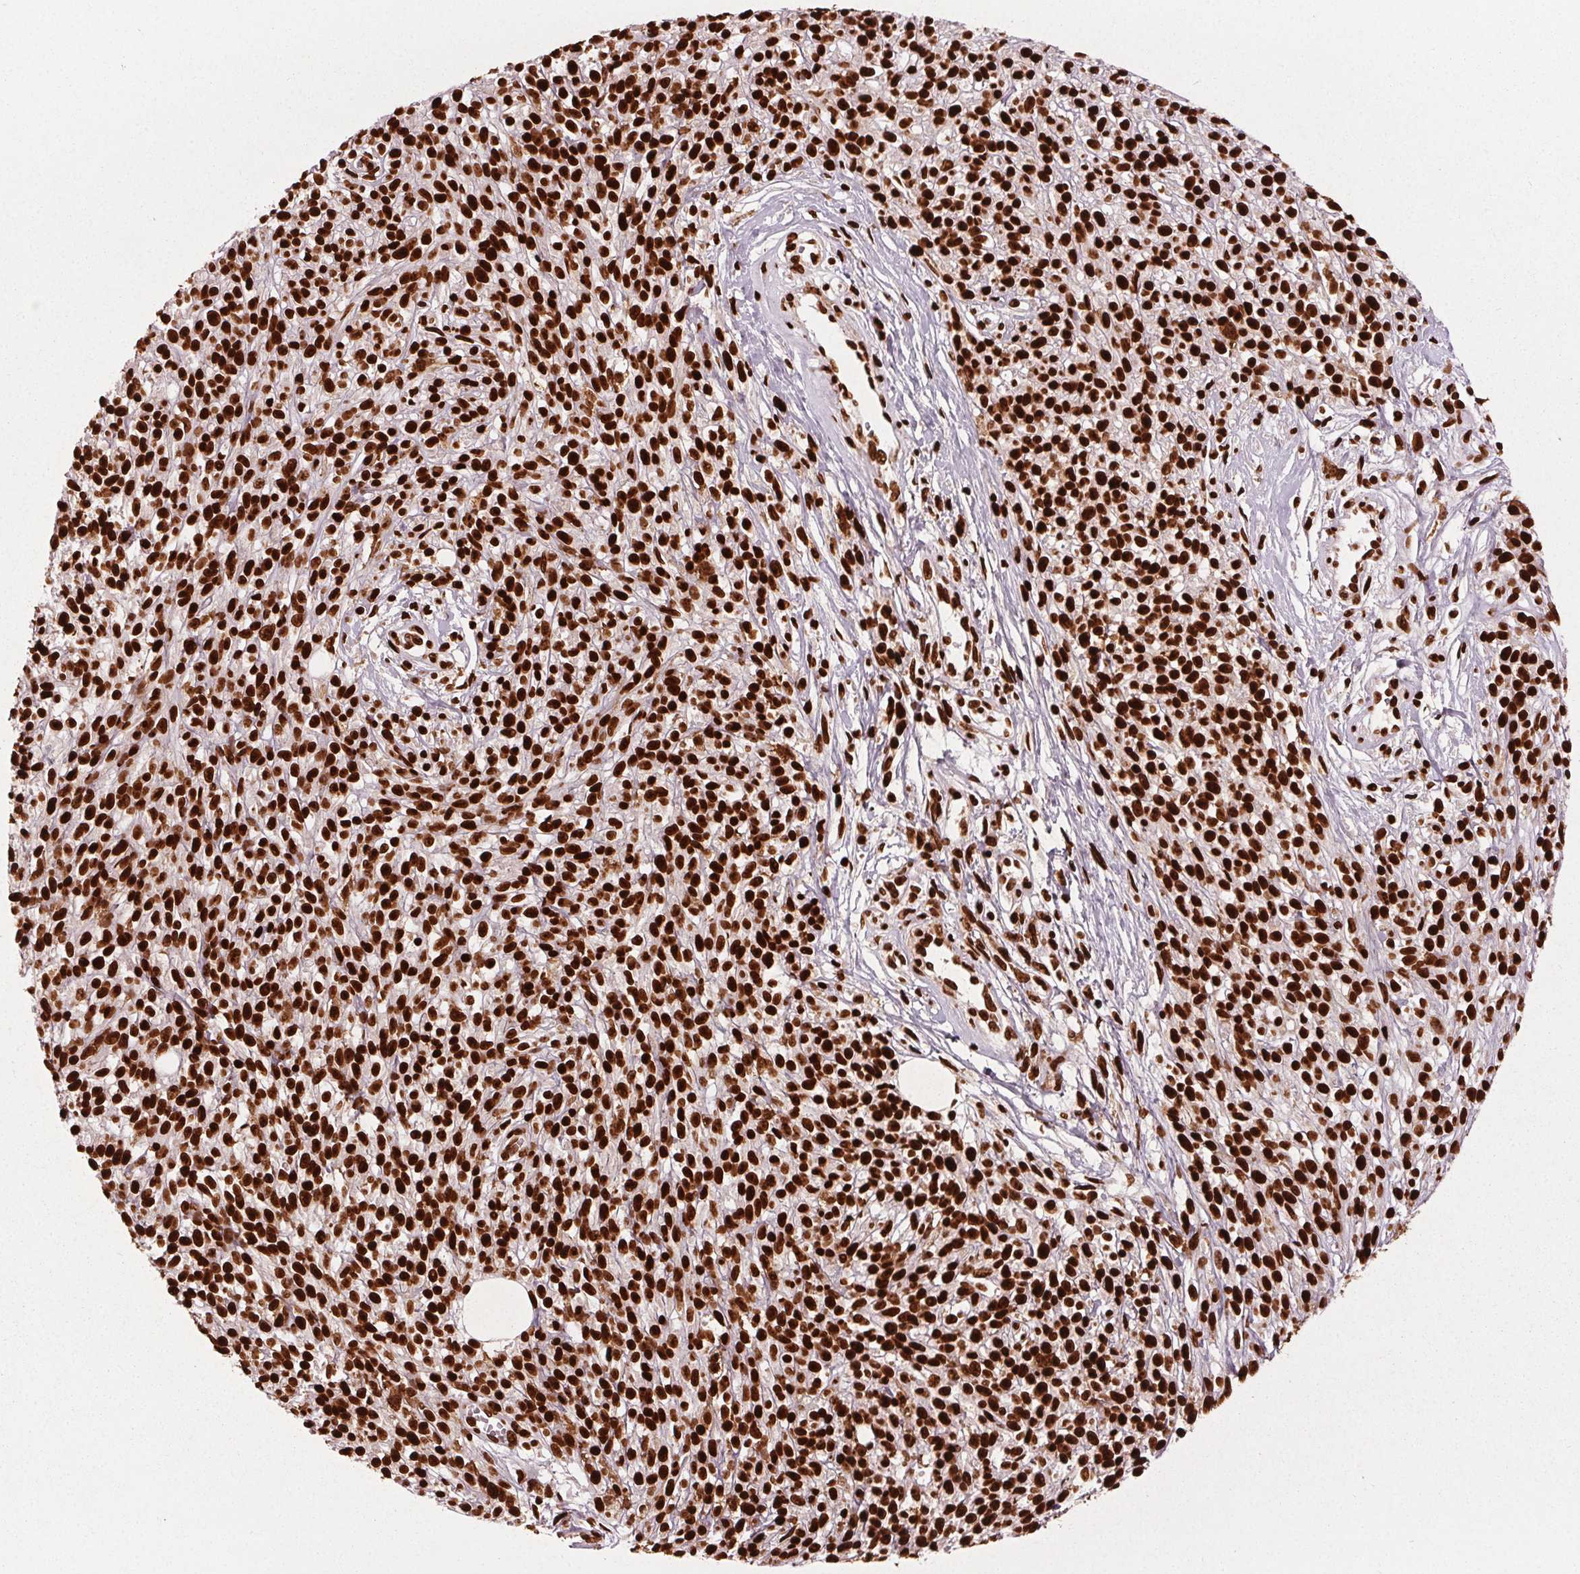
{"staining": {"intensity": "strong", "quantity": ">75%", "location": "nuclear"}, "tissue": "melanoma", "cell_type": "Tumor cells", "image_type": "cancer", "snomed": [{"axis": "morphology", "description": "Malignant melanoma, NOS"}, {"axis": "topography", "description": "Skin"}, {"axis": "topography", "description": "Skin of trunk"}], "caption": "High-power microscopy captured an immunohistochemistry (IHC) micrograph of melanoma, revealing strong nuclear positivity in approximately >75% of tumor cells.", "gene": "BRD4", "patient": {"sex": "male", "age": 74}}